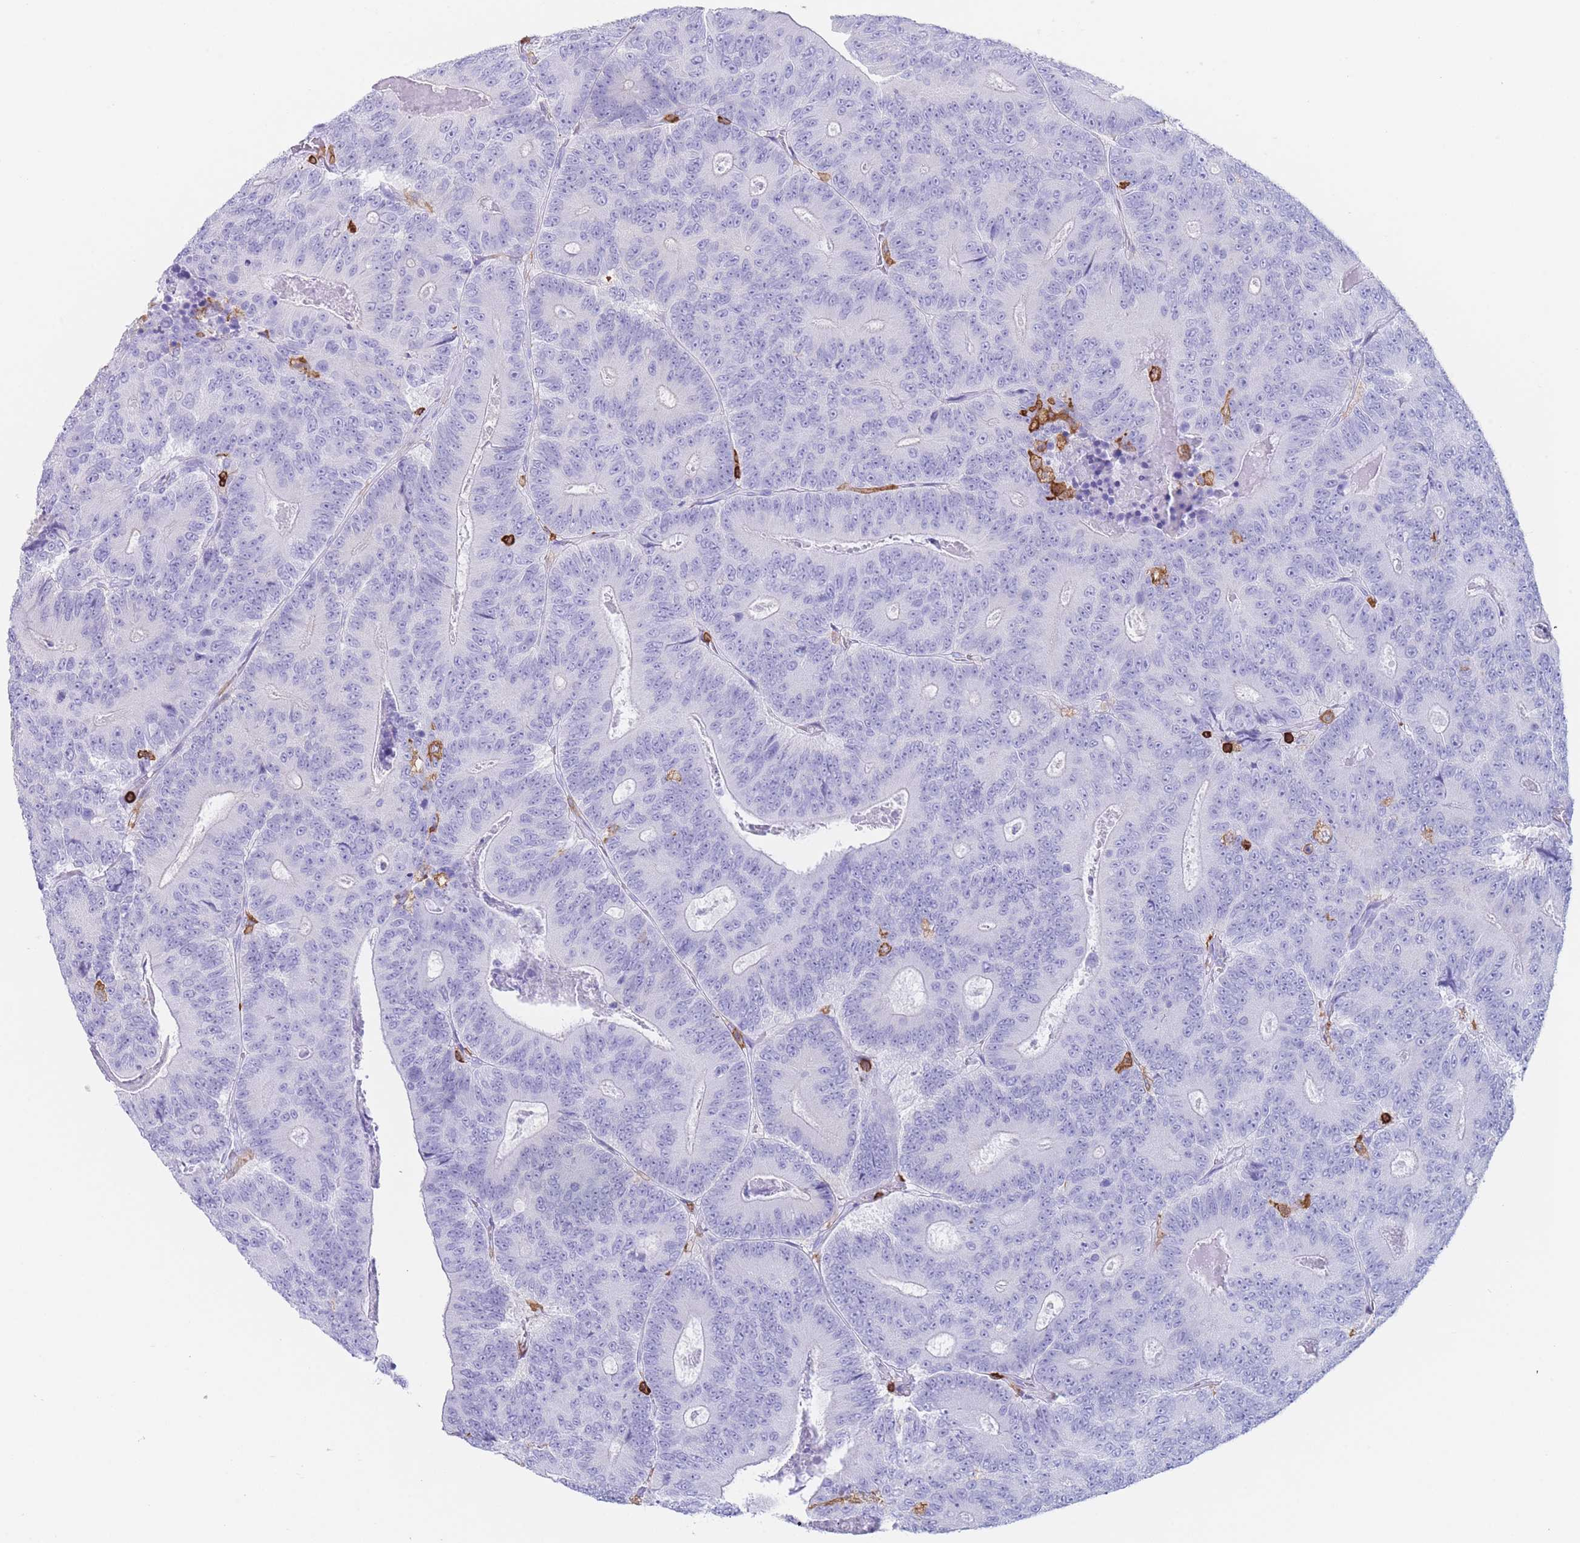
{"staining": {"intensity": "negative", "quantity": "none", "location": "none"}, "tissue": "colorectal cancer", "cell_type": "Tumor cells", "image_type": "cancer", "snomed": [{"axis": "morphology", "description": "Adenocarcinoma, NOS"}, {"axis": "topography", "description": "Colon"}], "caption": "This is a micrograph of IHC staining of colorectal cancer (adenocarcinoma), which shows no staining in tumor cells.", "gene": "CORO1A", "patient": {"sex": "male", "age": 83}}